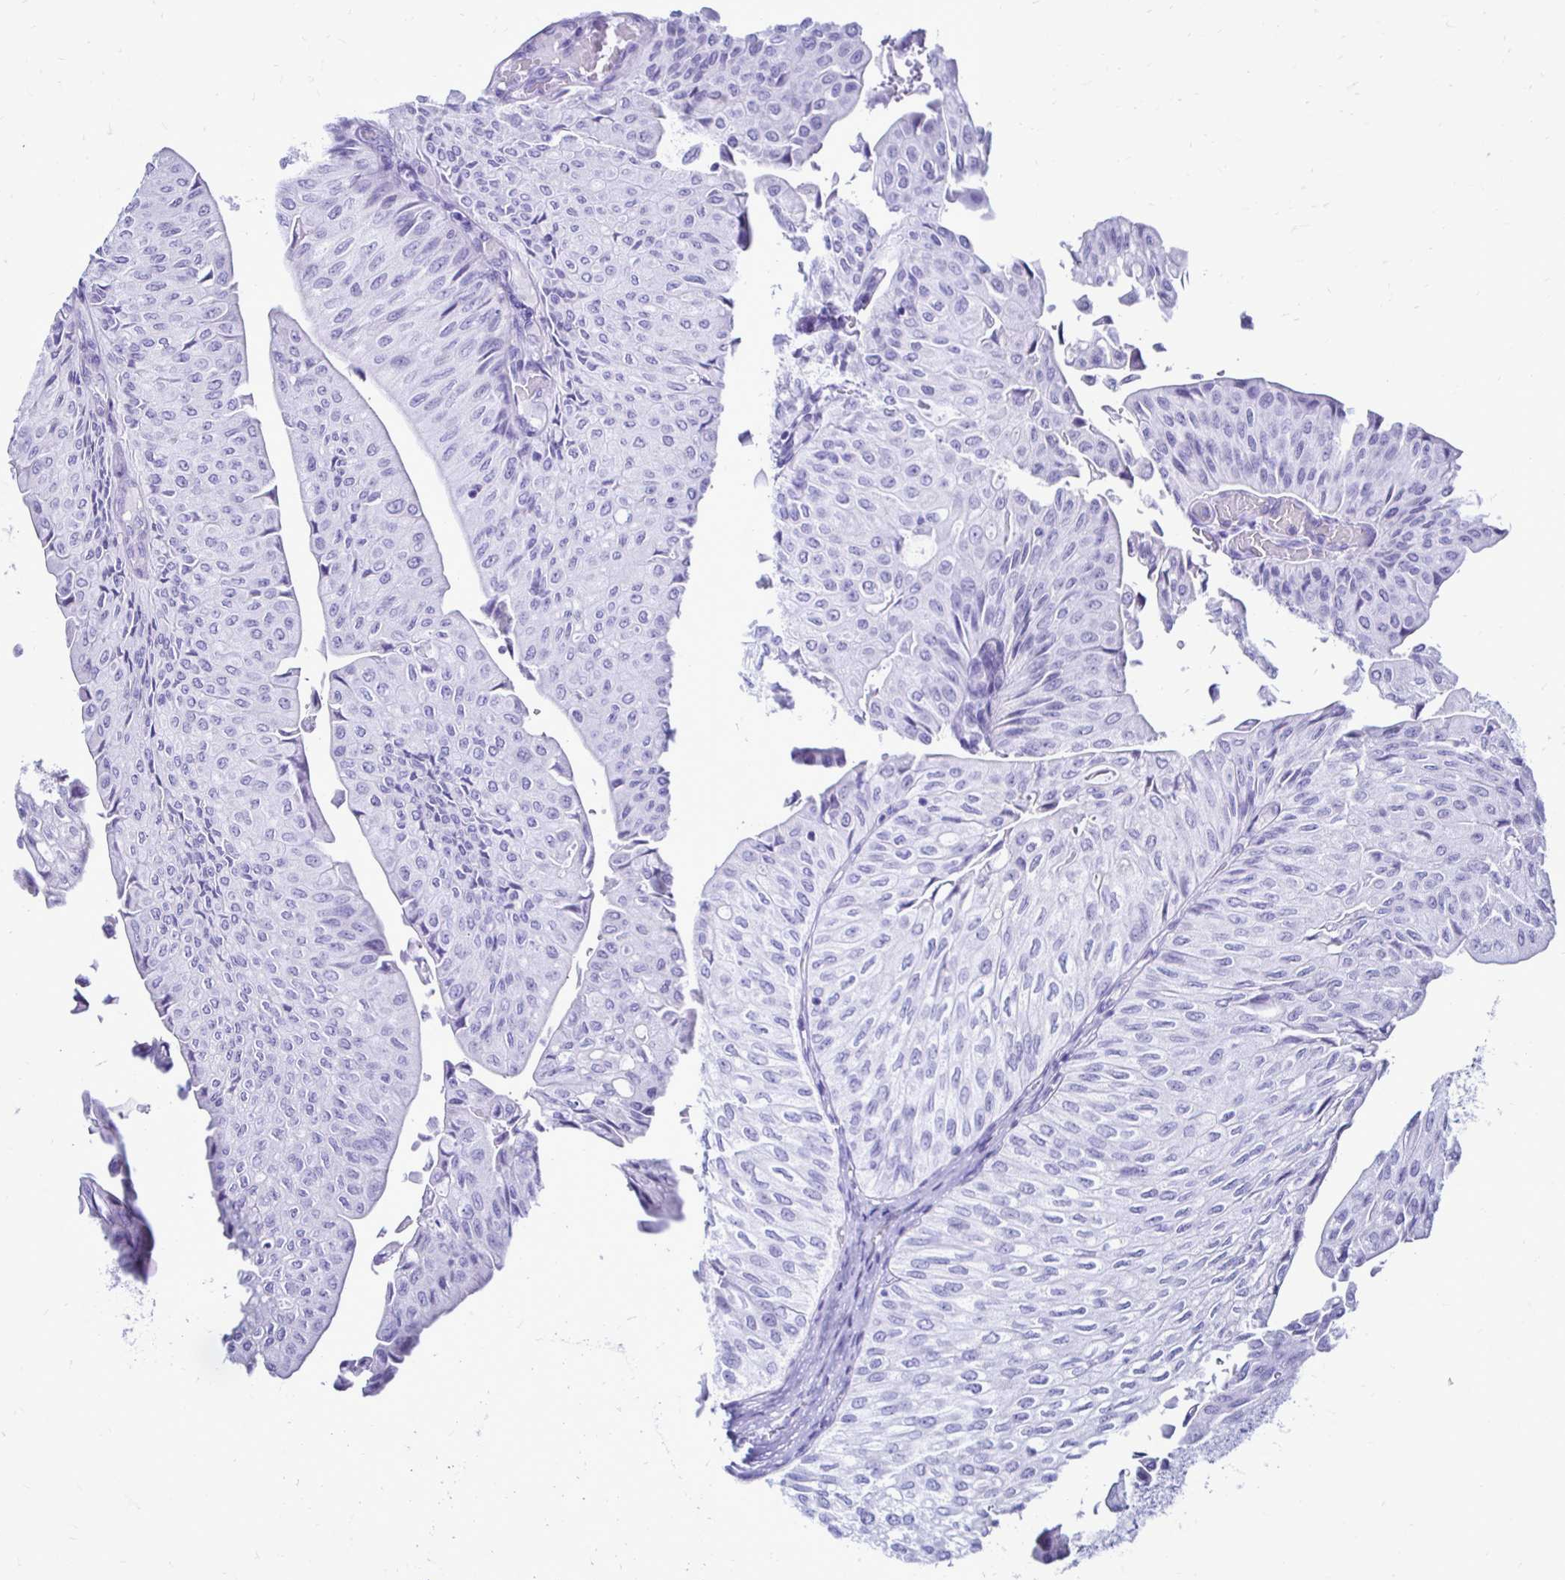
{"staining": {"intensity": "negative", "quantity": "none", "location": "none"}, "tissue": "urothelial cancer", "cell_type": "Tumor cells", "image_type": "cancer", "snomed": [{"axis": "morphology", "description": "Urothelial carcinoma, NOS"}, {"axis": "topography", "description": "Urinary bladder"}], "caption": "Tumor cells show no significant positivity in transitional cell carcinoma. (Stains: DAB IHC with hematoxylin counter stain, Microscopy: brightfield microscopy at high magnification).", "gene": "CST5", "patient": {"sex": "male", "age": 62}}